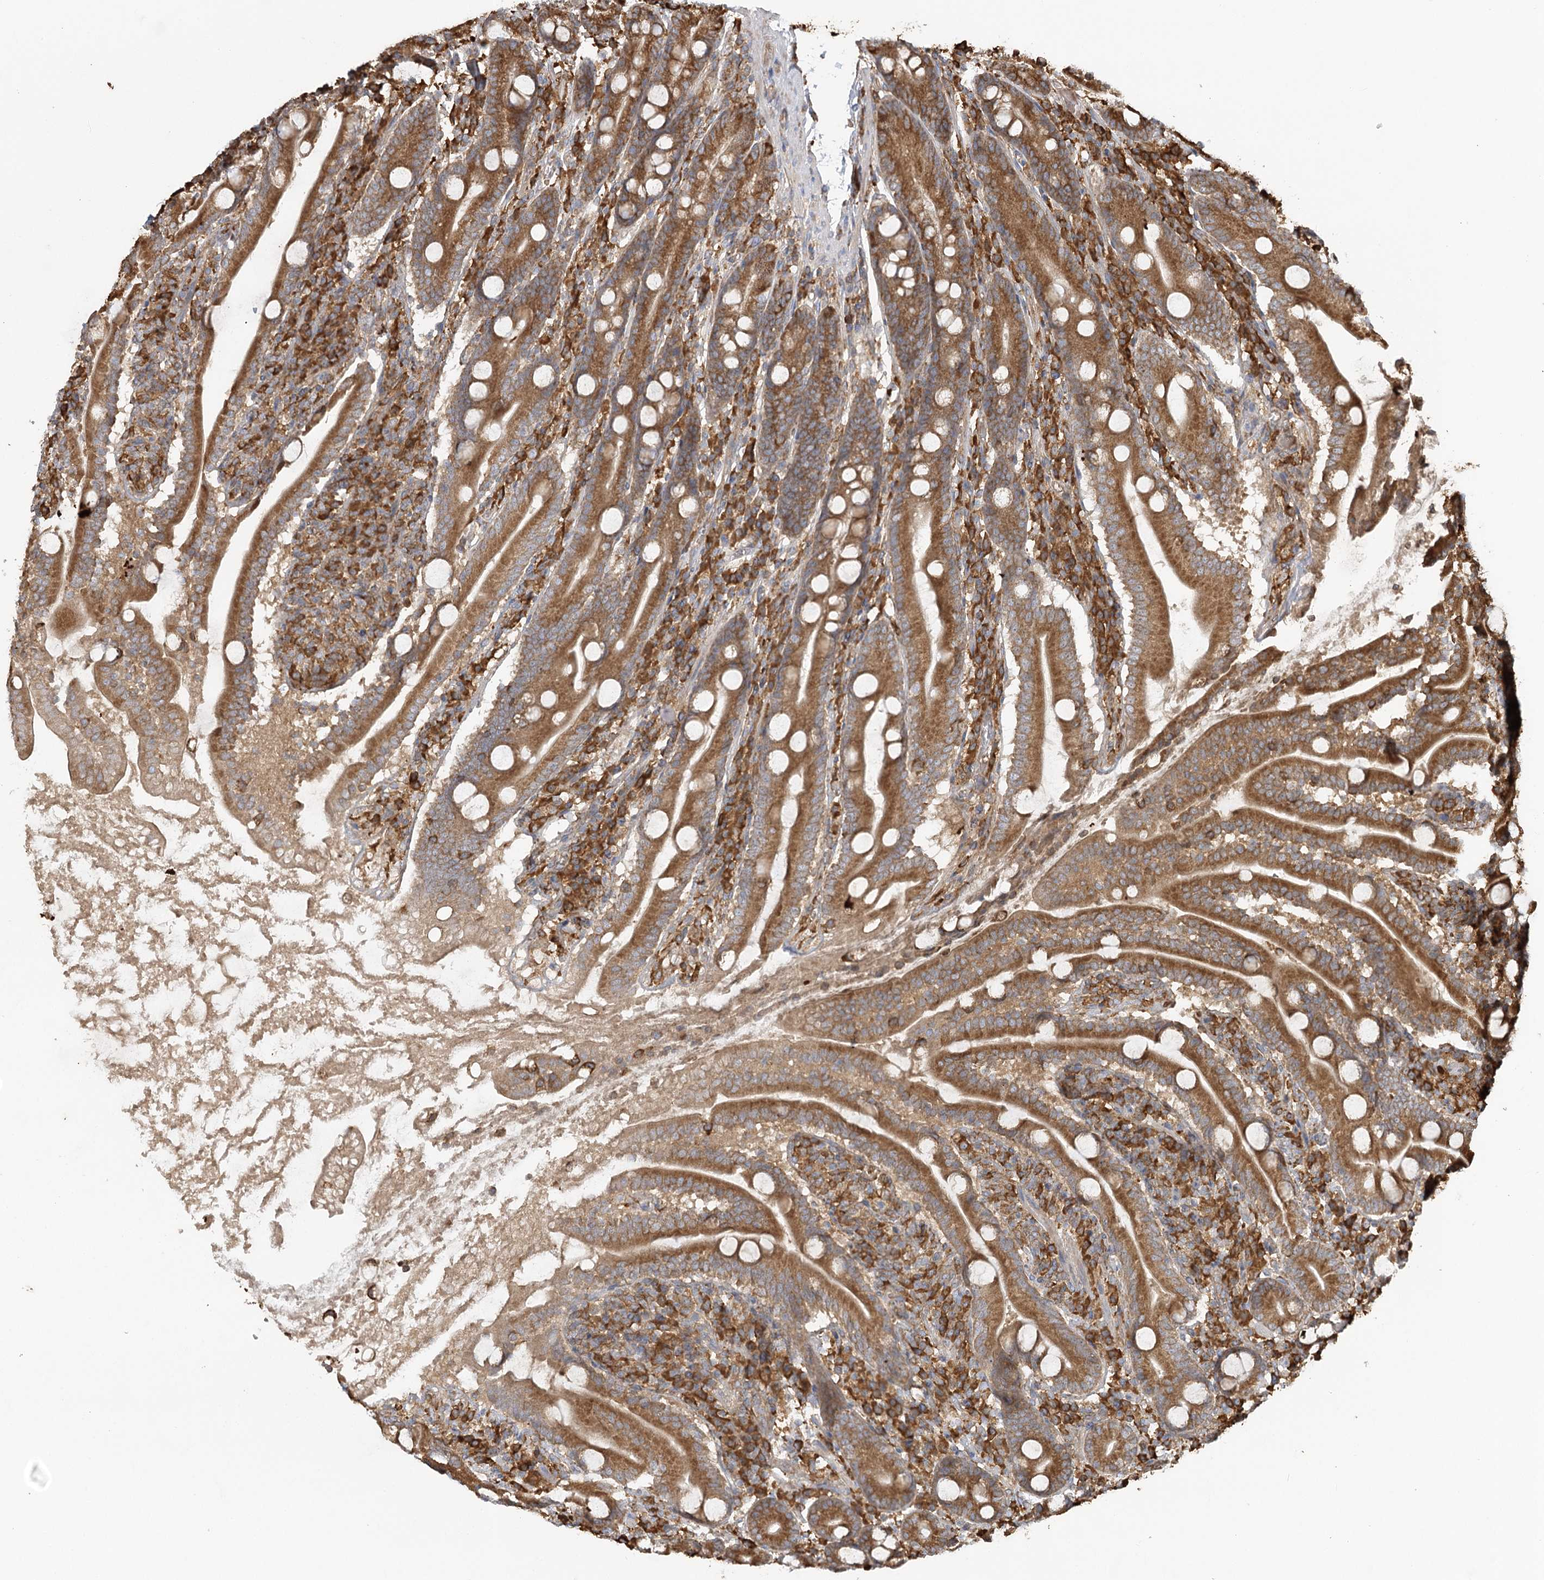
{"staining": {"intensity": "strong", "quantity": ">75%", "location": "cytoplasmic/membranous"}, "tissue": "duodenum", "cell_type": "Glandular cells", "image_type": "normal", "snomed": [{"axis": "morphology", "description": "Normal tissue, NOS"}, {"axis": "topography", "description": "Duodenum"}], "caption": "DAB (3,3'-diaminobenzidine) immunohistochemical staining of benign duodenum demonstrates strong cytoplasmic/membranous protein staining in approximately >75% of glandular cells. (Stains: DAB in brown, nuclei in blue, Microscopy: brightfield microscopy at high magnification).", "gene": "ACAP2", "patient": {"sex": "male", "age": 35}}